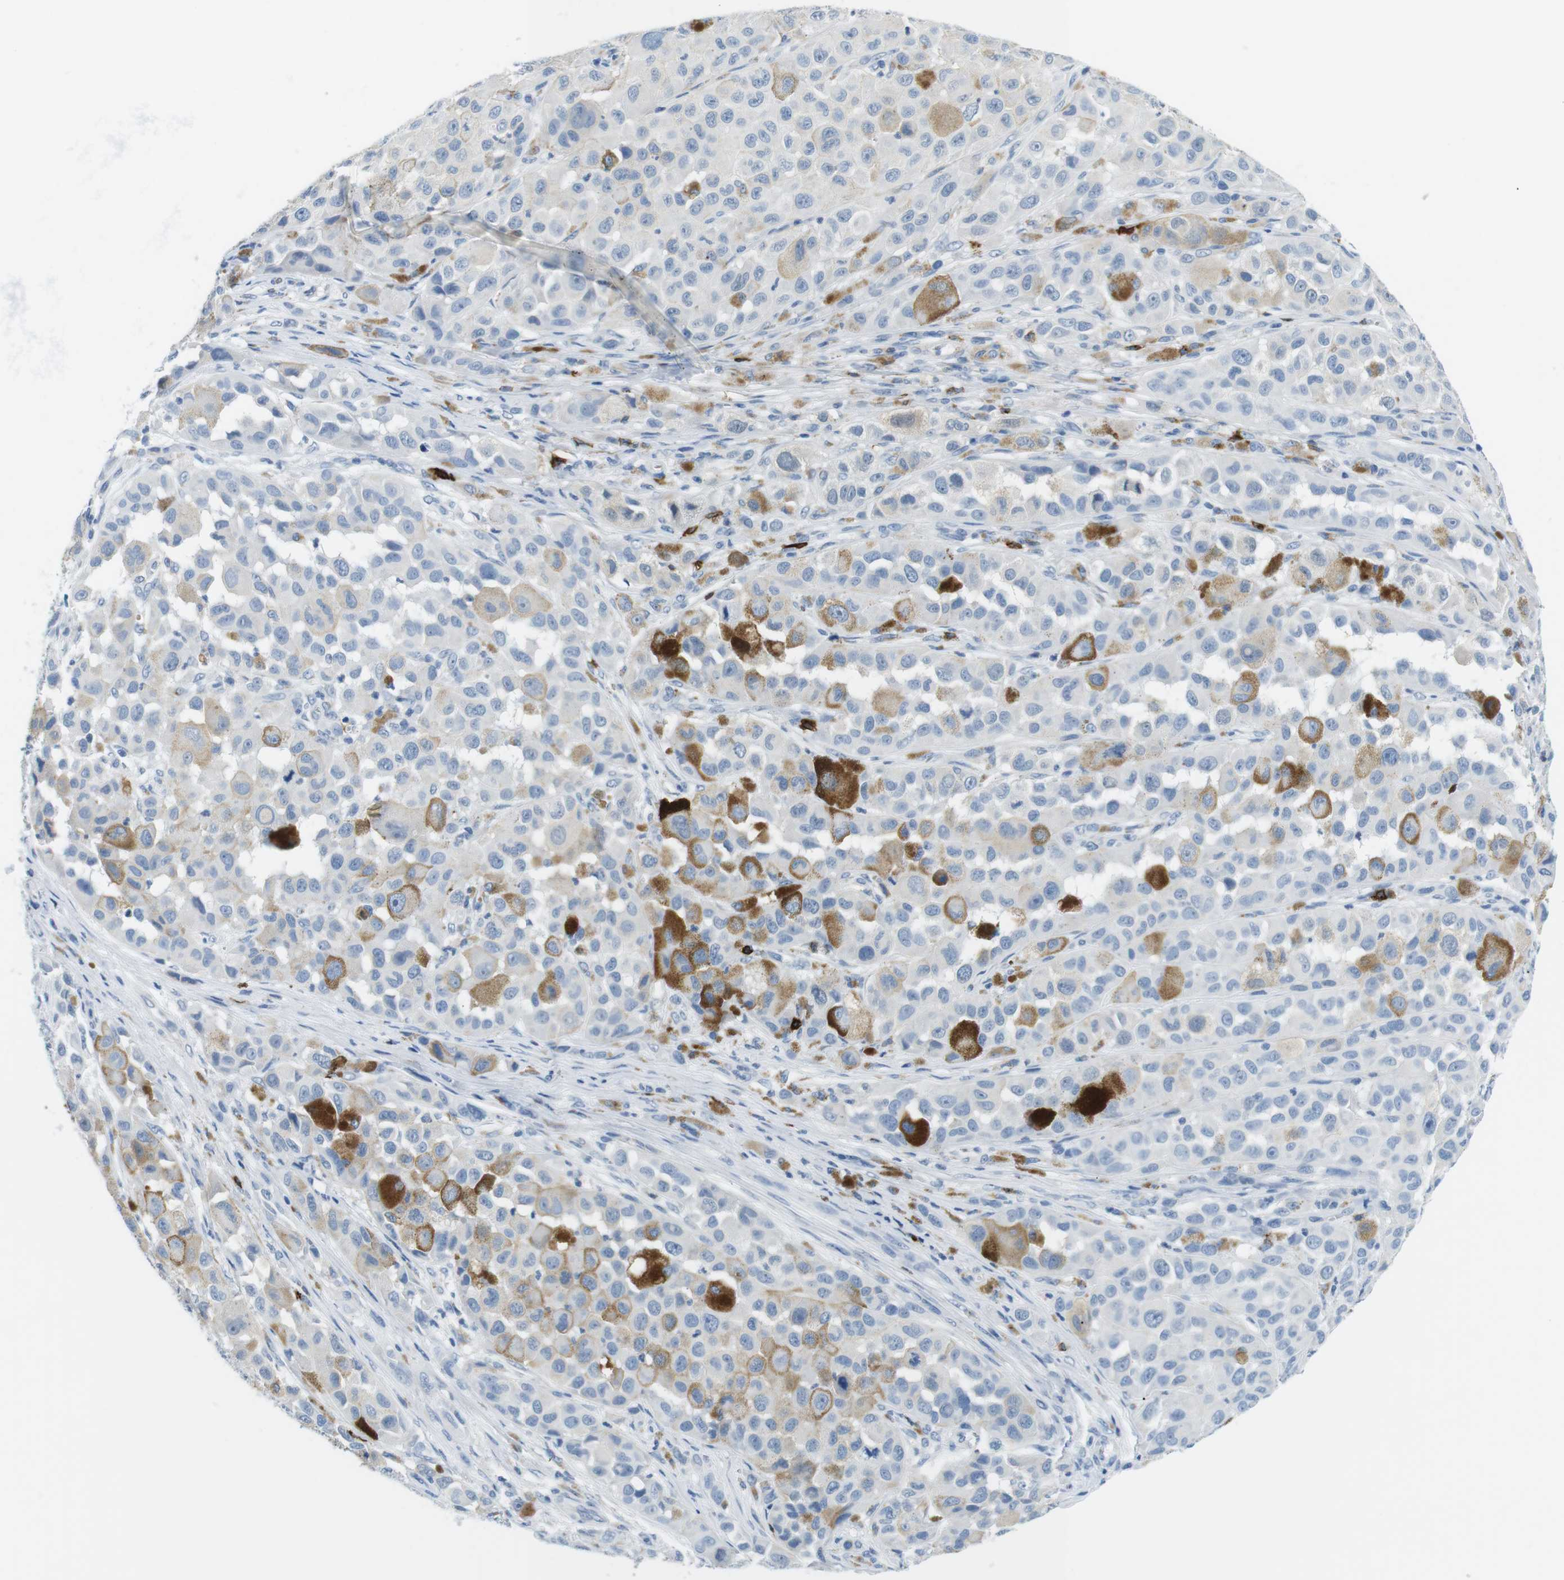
{"staining": {"intensity": "weak", "quantity": "<25%", "location": "cytoplasmic/membranous"}, "tissue": "melanoma", "cell_type": "Tumor cells", "image_type": "cancer", "snomed": [{"axis": "morphology", "description": "Malignant melanoma, NOS"}, {"axis": "topography", "description": "Skin"}], "caption": "Tumor cells show no significant protein staining in malignant melanoma.", "gene": "TNFRSF4", "patient": {"sex": "male", "age": 96}}